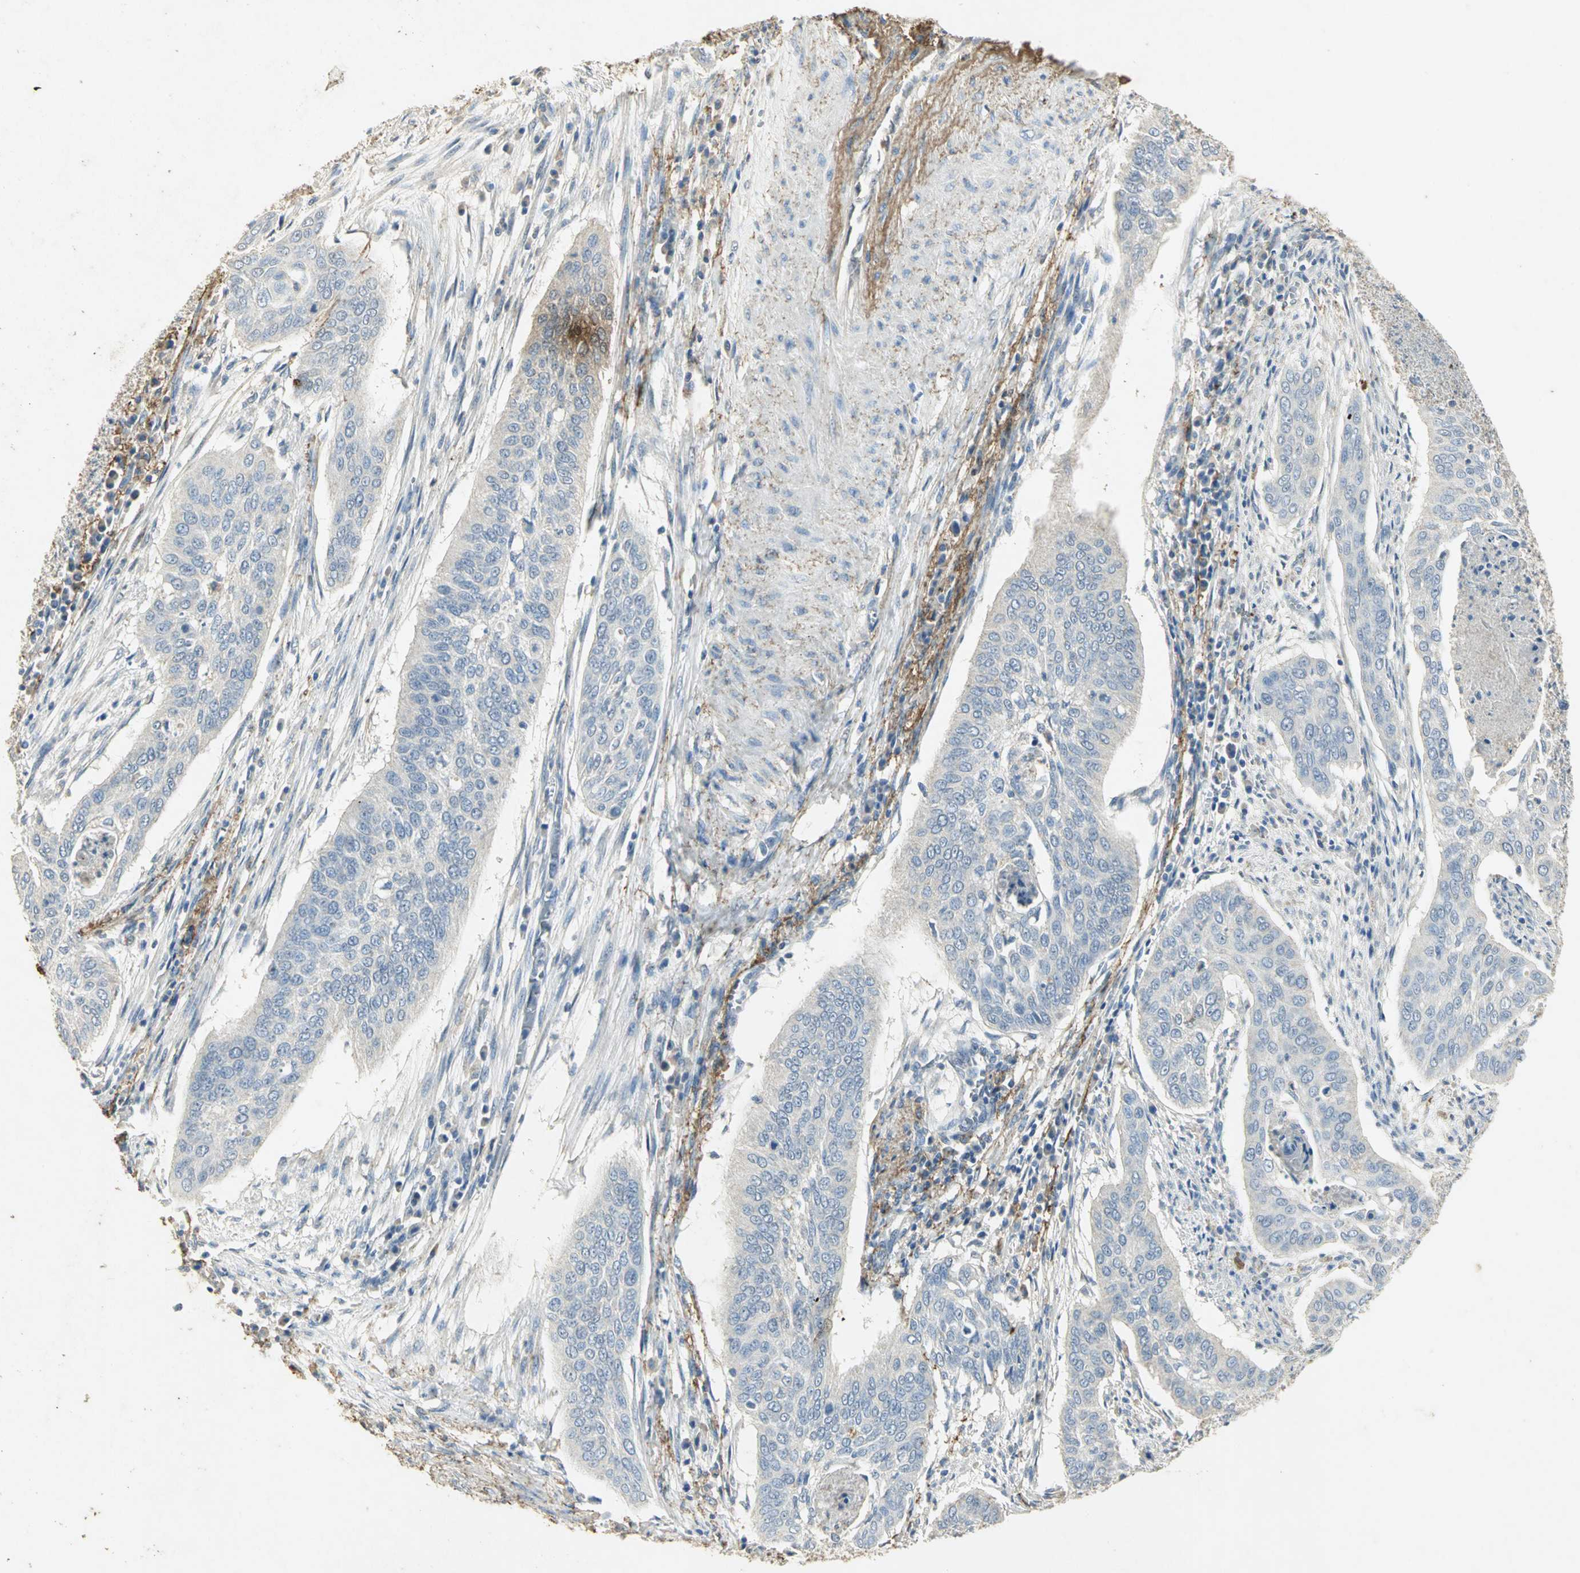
{"staining": {"intensity": "negative", "quantity": "none", "location": "none"}, "tissue": "cervical cancer", "cell_type": "Tumor cells", "image_type": "cancer", "snomed": [{"axis": "morphology", "description": "Squamous cell carcinoma, NOS"}, {"axis": "topography", "description": "Cervix"}], "caption": "There is no significant staining in tumor cells of squamous cell carcinoma (cervical).", "gene": "ASB9", "patient": {"sex": "female", "age": 39}}